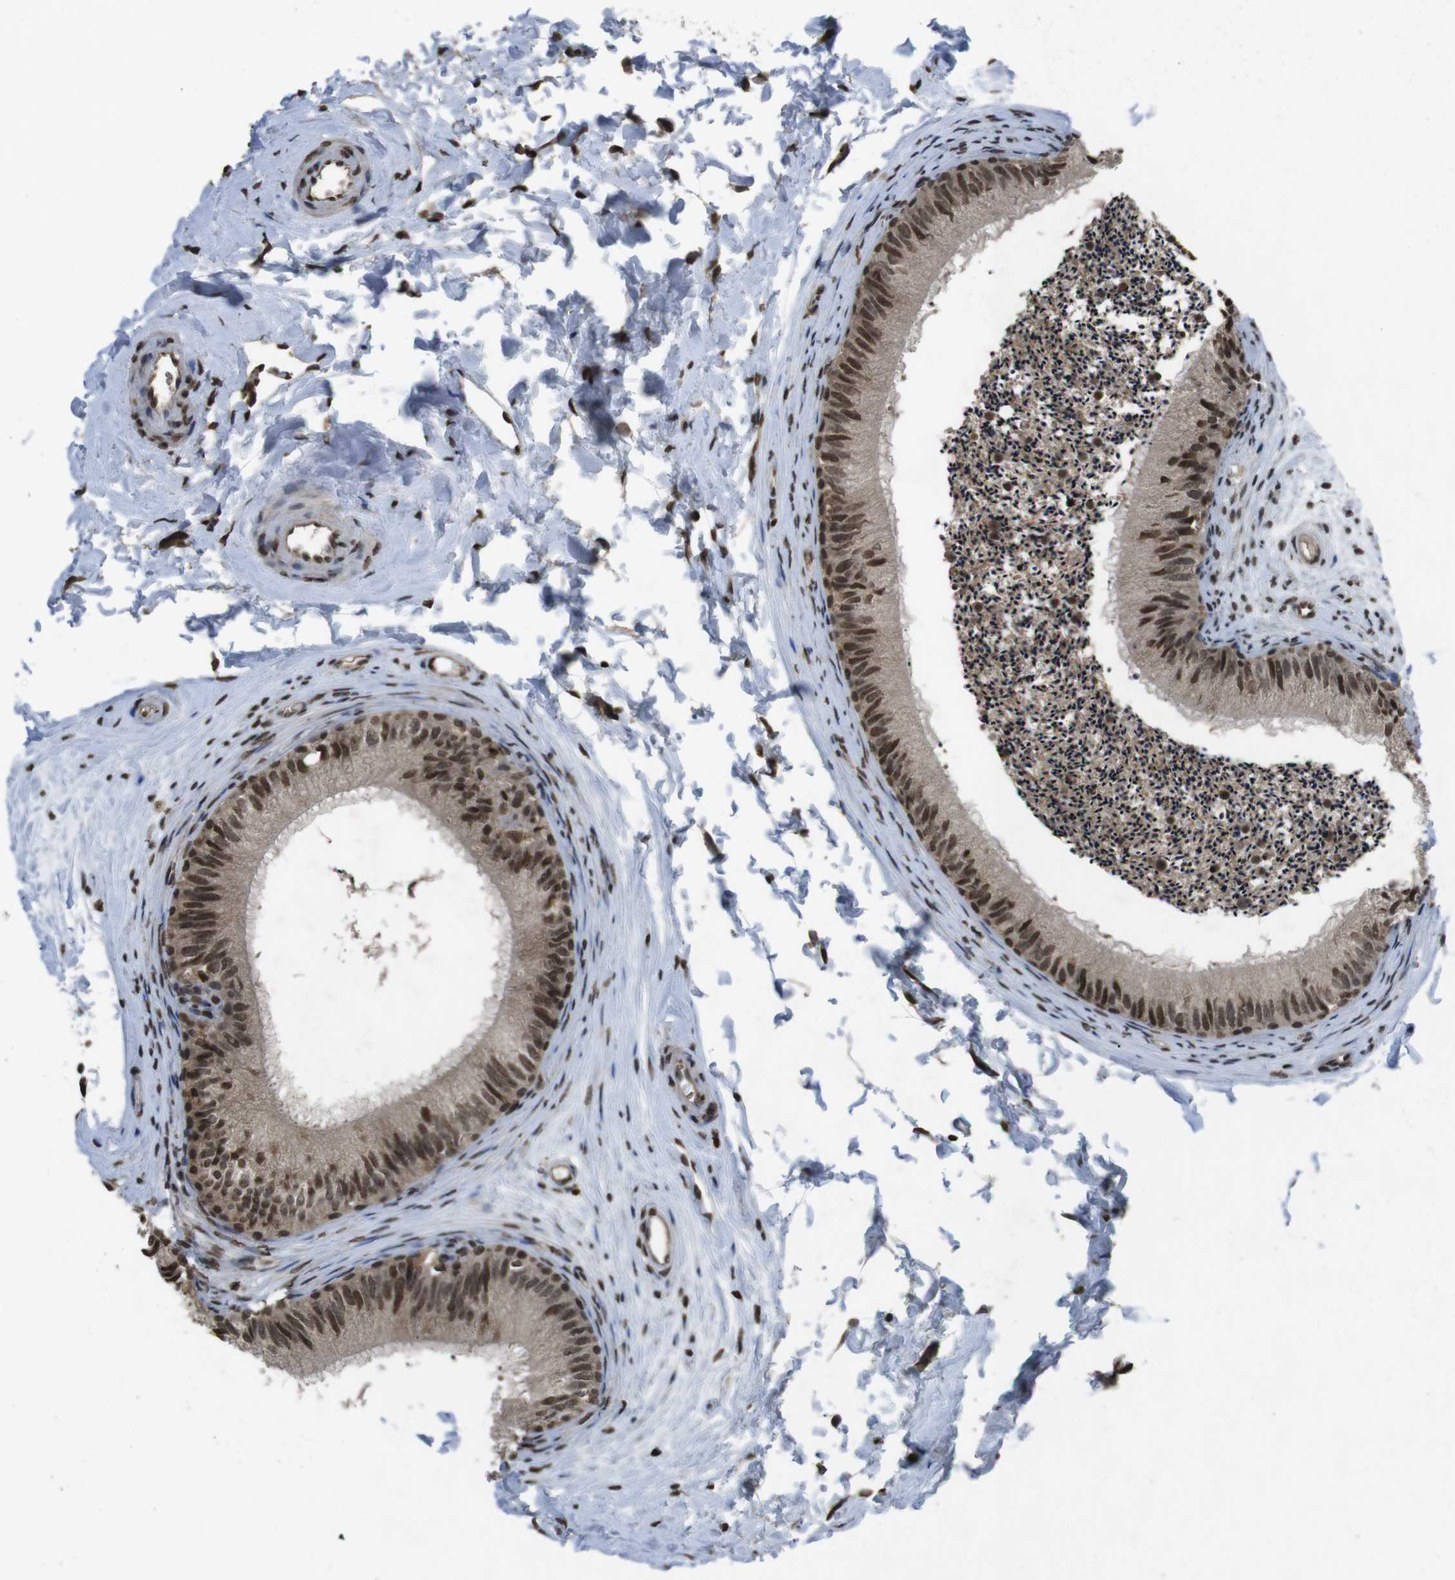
{"staining": {"intensity": "strong", "quantity": ">75%", "location": "nuclear"}, "tissue": "epididymis", "cell_type": "Glandular cells", "image_type": "normal", "snomed": [{"axis": "morphology", "description": "Normal tissue, NOS"}, {"axis": "topography", "description": "Epididymis"}], "caption": "This photomicrograph shows immunohistochemistry (IHC) staining of normal human epididymis, with high strong nuclear expression in about >75% of glandular cells.", "gene": "MAF", "patient": {"sex": "male", "age": 56}}